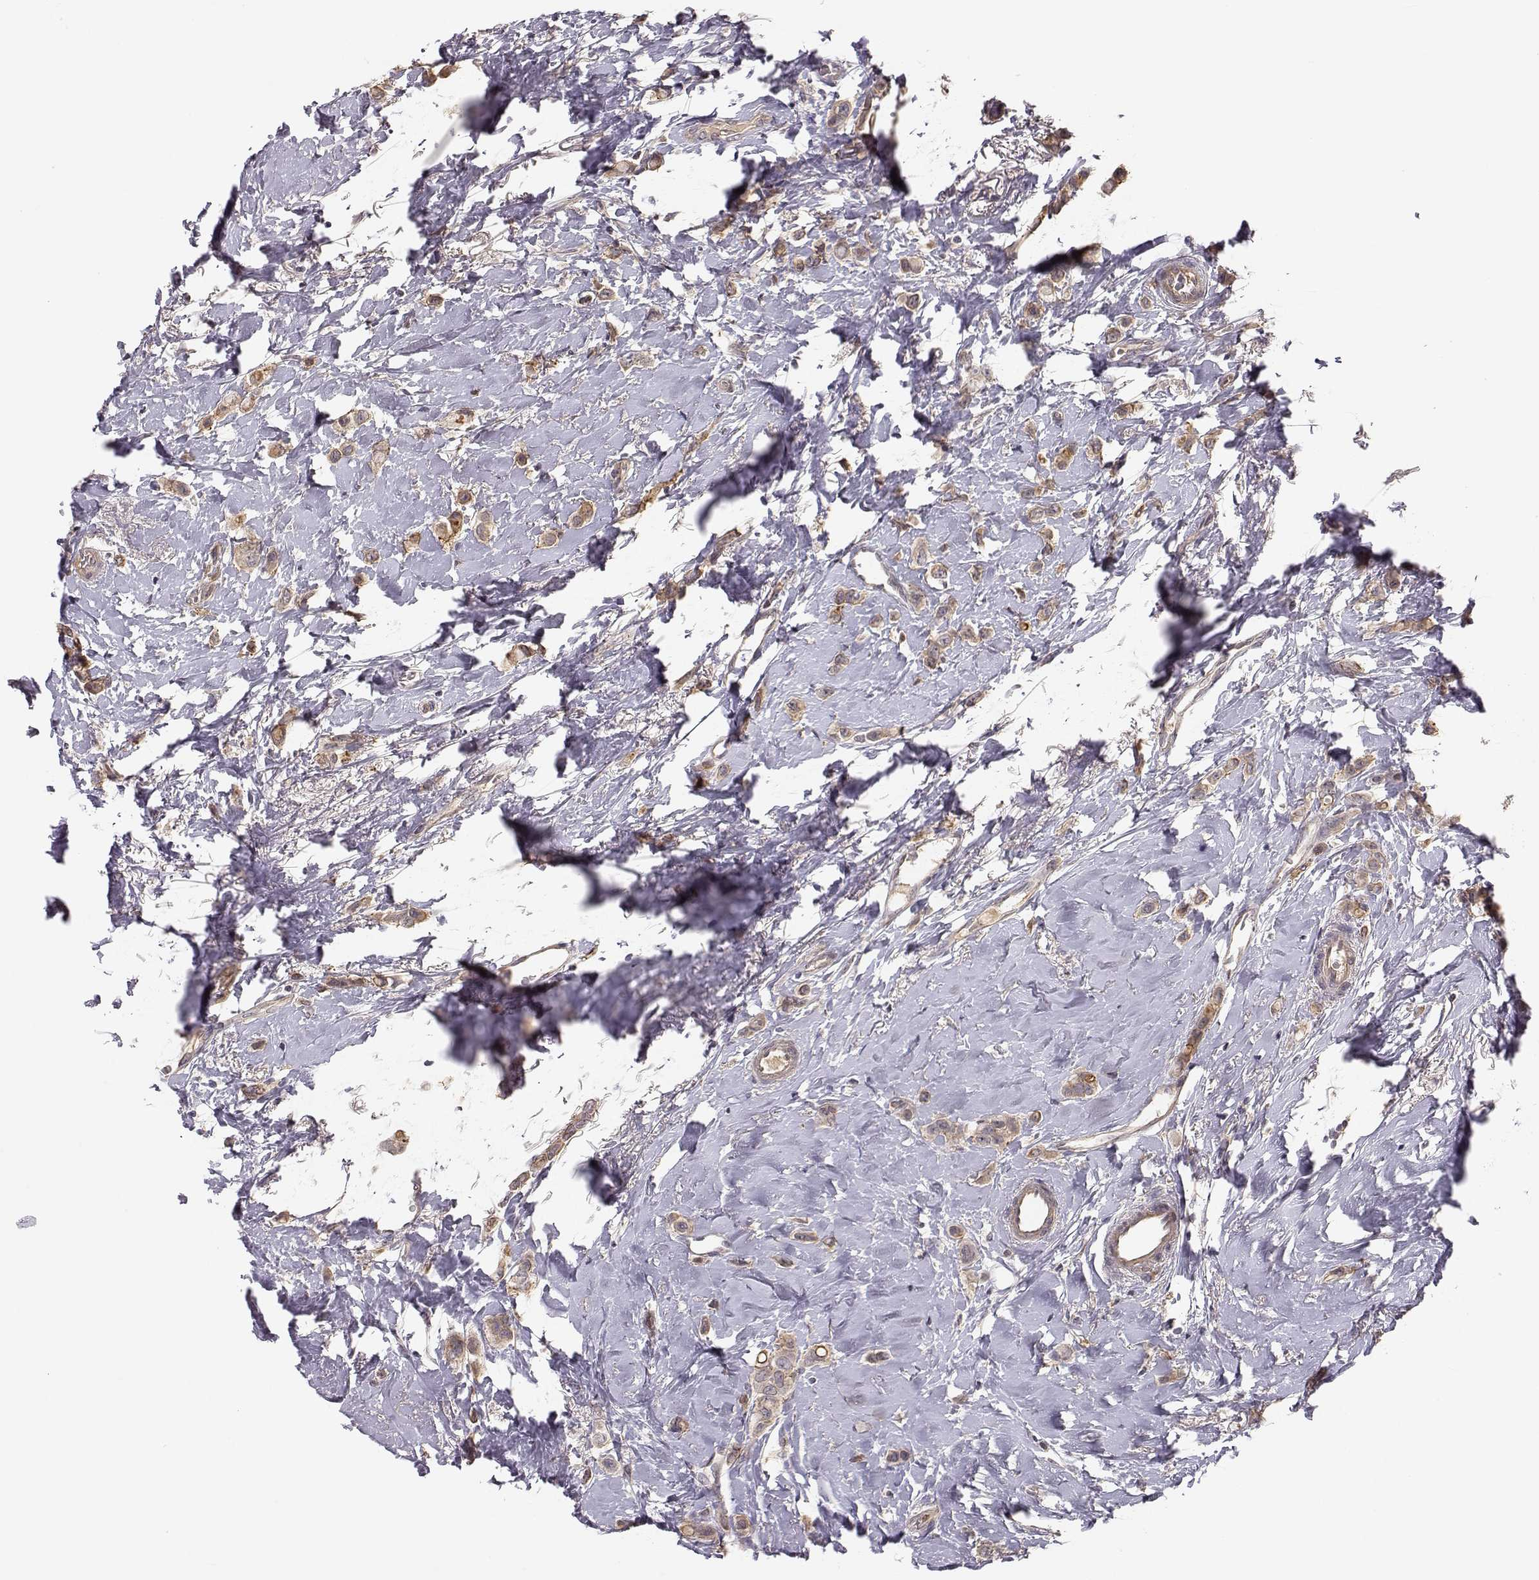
{"staining": {"intensity": "moderate", "quantity": "25%-75%", "location": "cytoplasmic/membranous"}, "tissue": "breast cancer", "cell_type": "Tumor cells", "image_type": "cancer", "snomed": [{"axis": "morphology", "description": "Lobular carcinoma"}, {"axis": "topography", "description": "Breast"}], "caption": "Protein analysis of lobular carcinoma (breast) tissue reveals moderate cytoplasmic/membranous staining in approximately 25%-75% of tumor cells.", "gene": "PLEKHG3", "patient": {"sex": "female", "age": 66}}